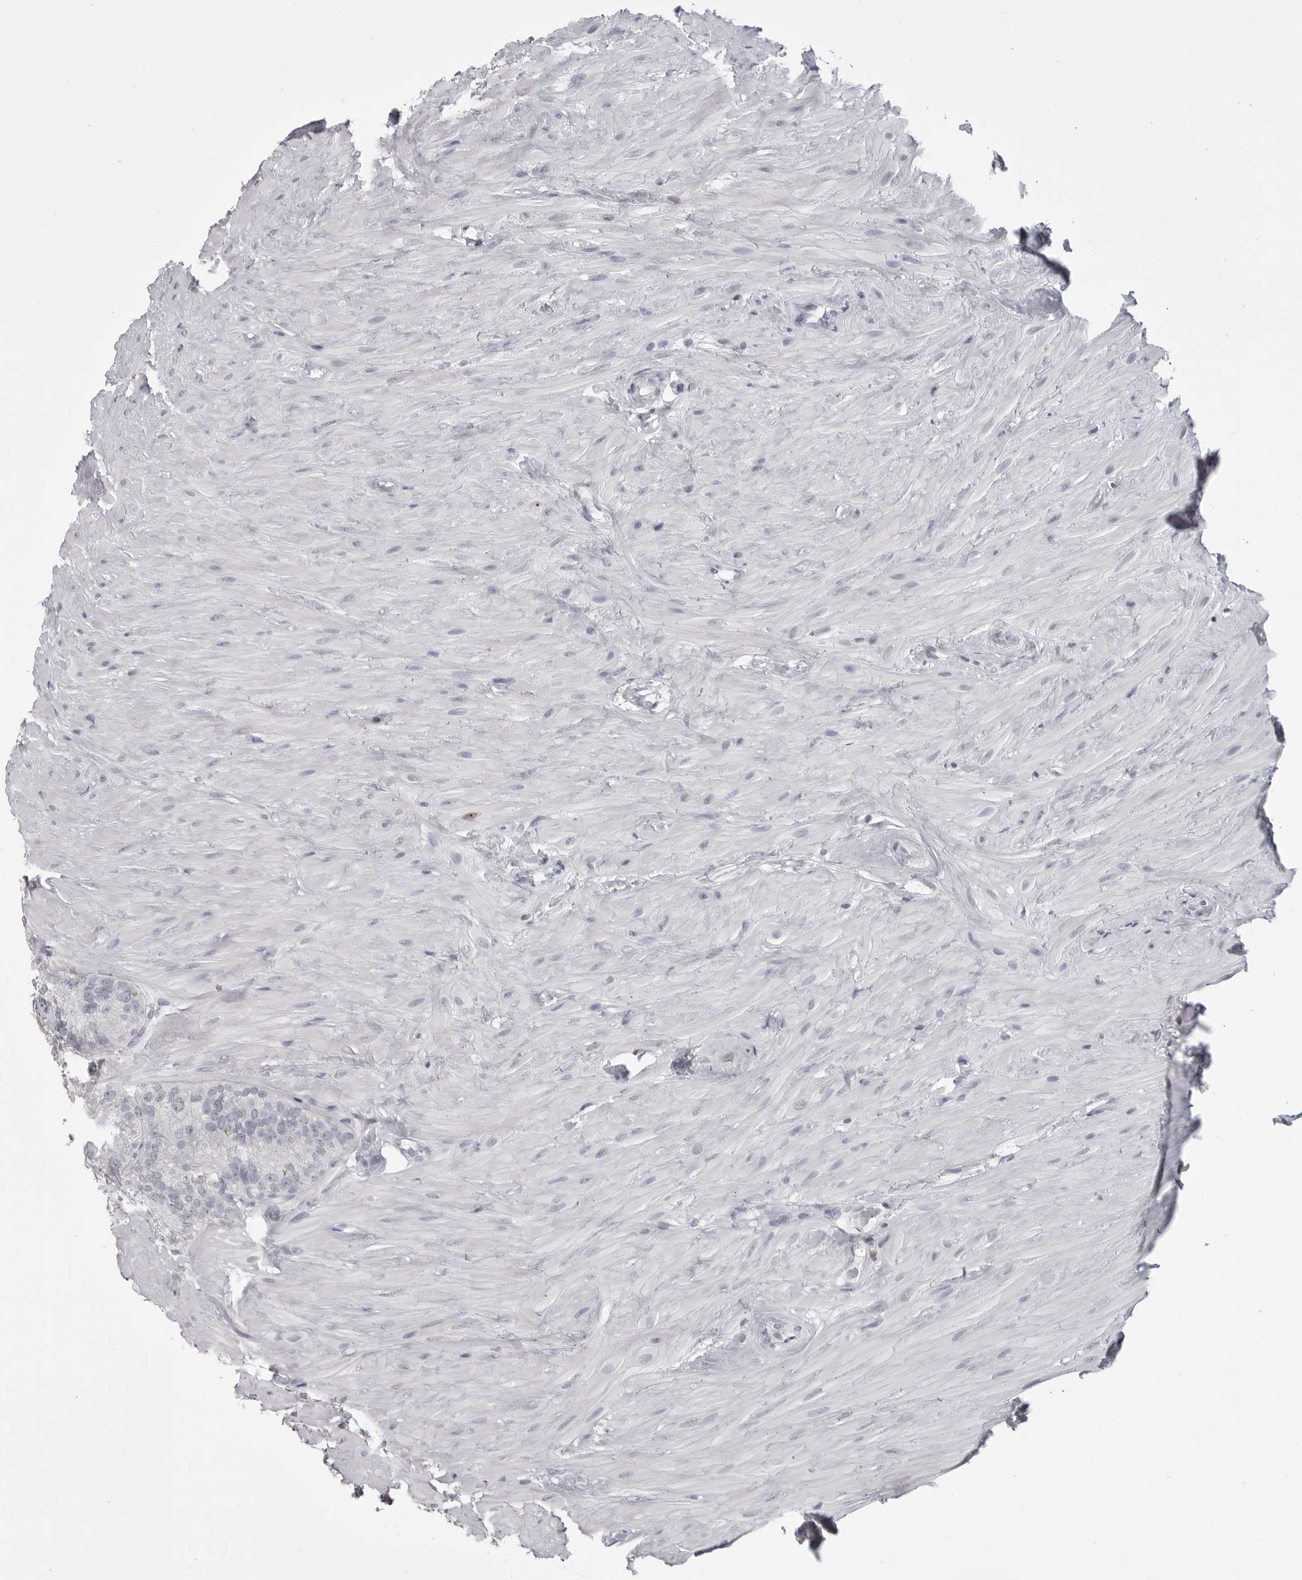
{"staining": {"intensity": "negative", "quantity": "none", "location": "none"}, "tissue": "seminal vesicle", "cell_type": "Glandular cells", "image_type": "normal", "snomed": [{"axis": "morphology", "description": "Normal tissue, NOS"}, {"axis": "topography", "description": "Seminal veicle"}], "caption": "IHC of unremarkable seminal vesicle displays no positivity in glandular cells.", "gene": "ITGAL", "patient": {"sex": "male", "age": 80}}